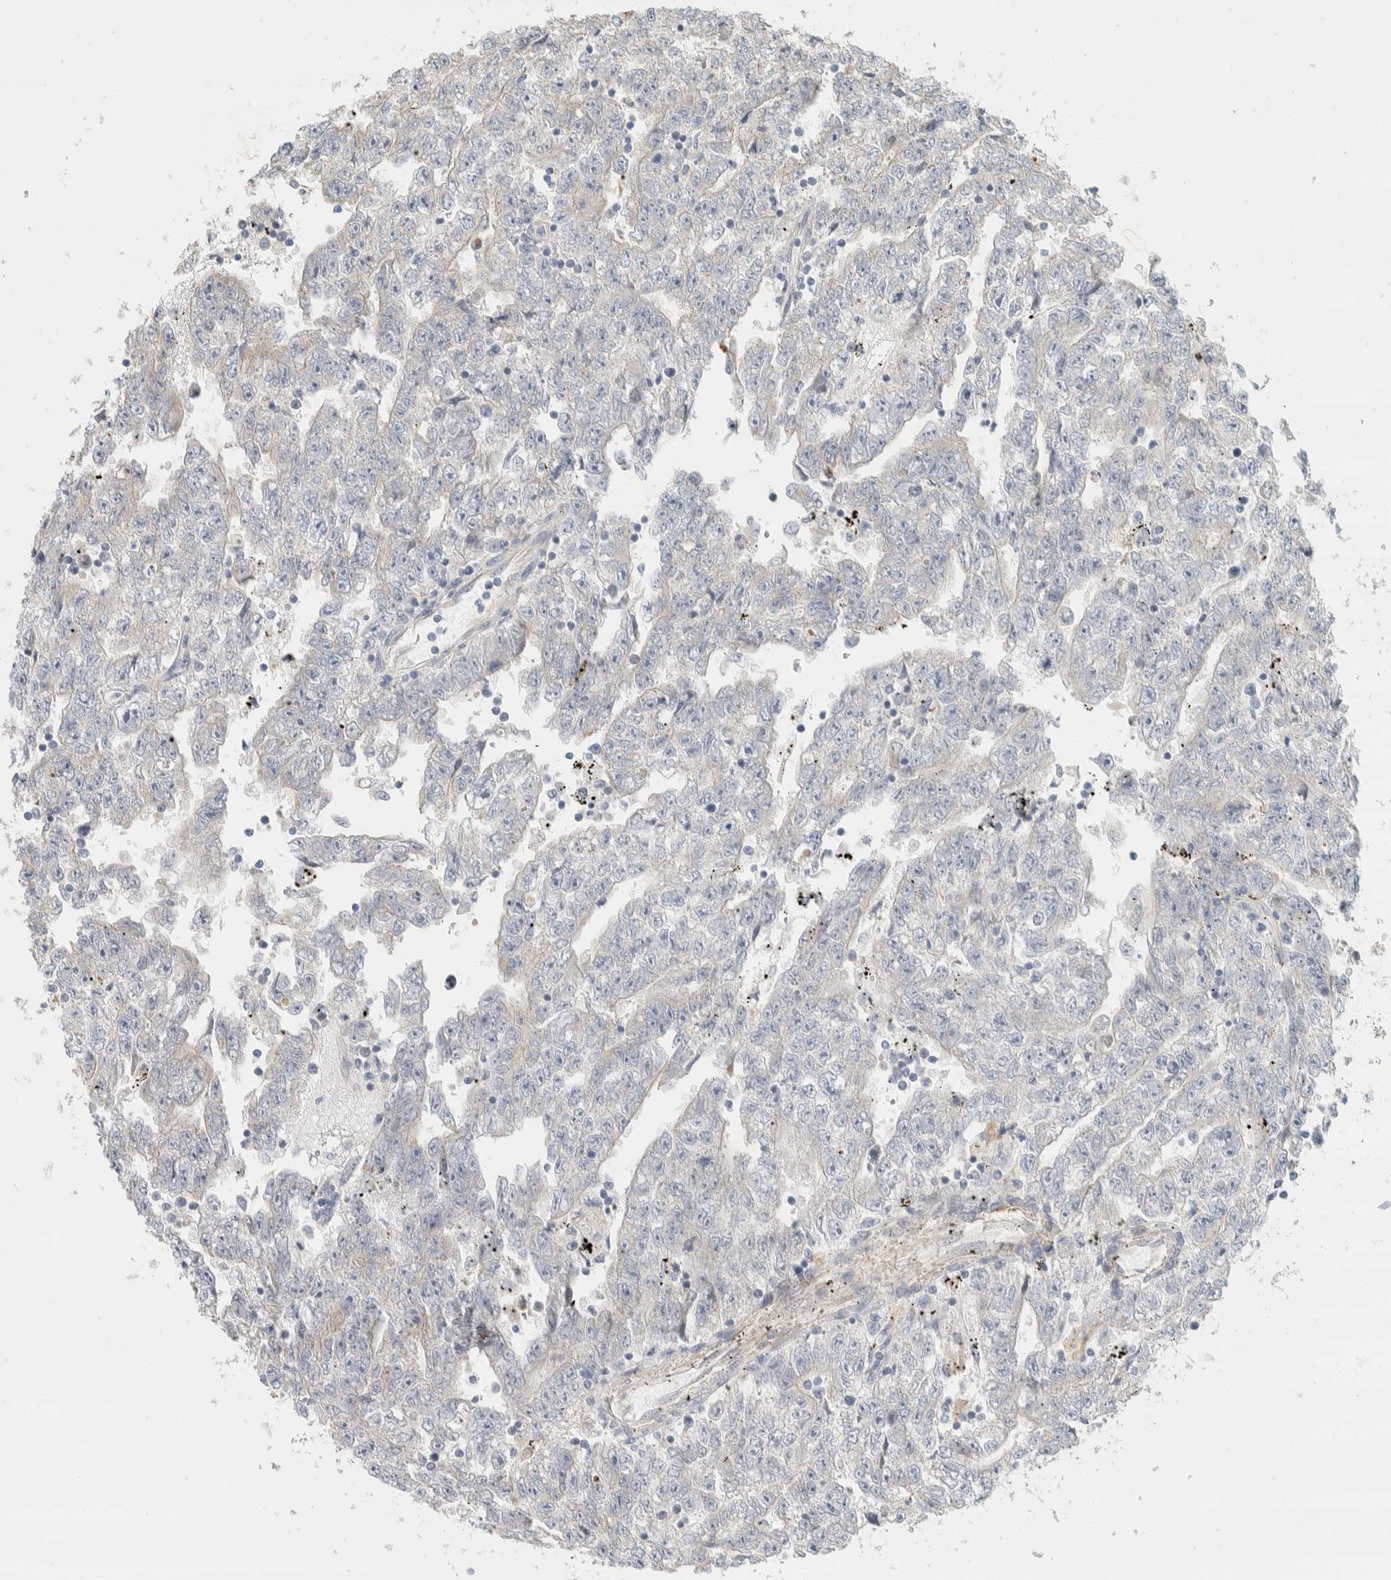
{"staining": {"intensity": "negative", "quantity": "none", "location": "none"}, "tissue": "testis cancer", "cell_type": "Tumor cells", "image_type": "cancer", "snomed": [{"axis": "morphology", "description": "Carcinoma, Embryonal, NOS"}, {"axis": "topography", "description": "Testis"}], "caption": "Immunohistochemistry (IHC) histopathology image of human testis embryonal carcinoma stained for a protein (brown), which exhibits no positivity in tumor cells.", "gene": "CDR2", "patient": {"sex": "male", "age": 25}}